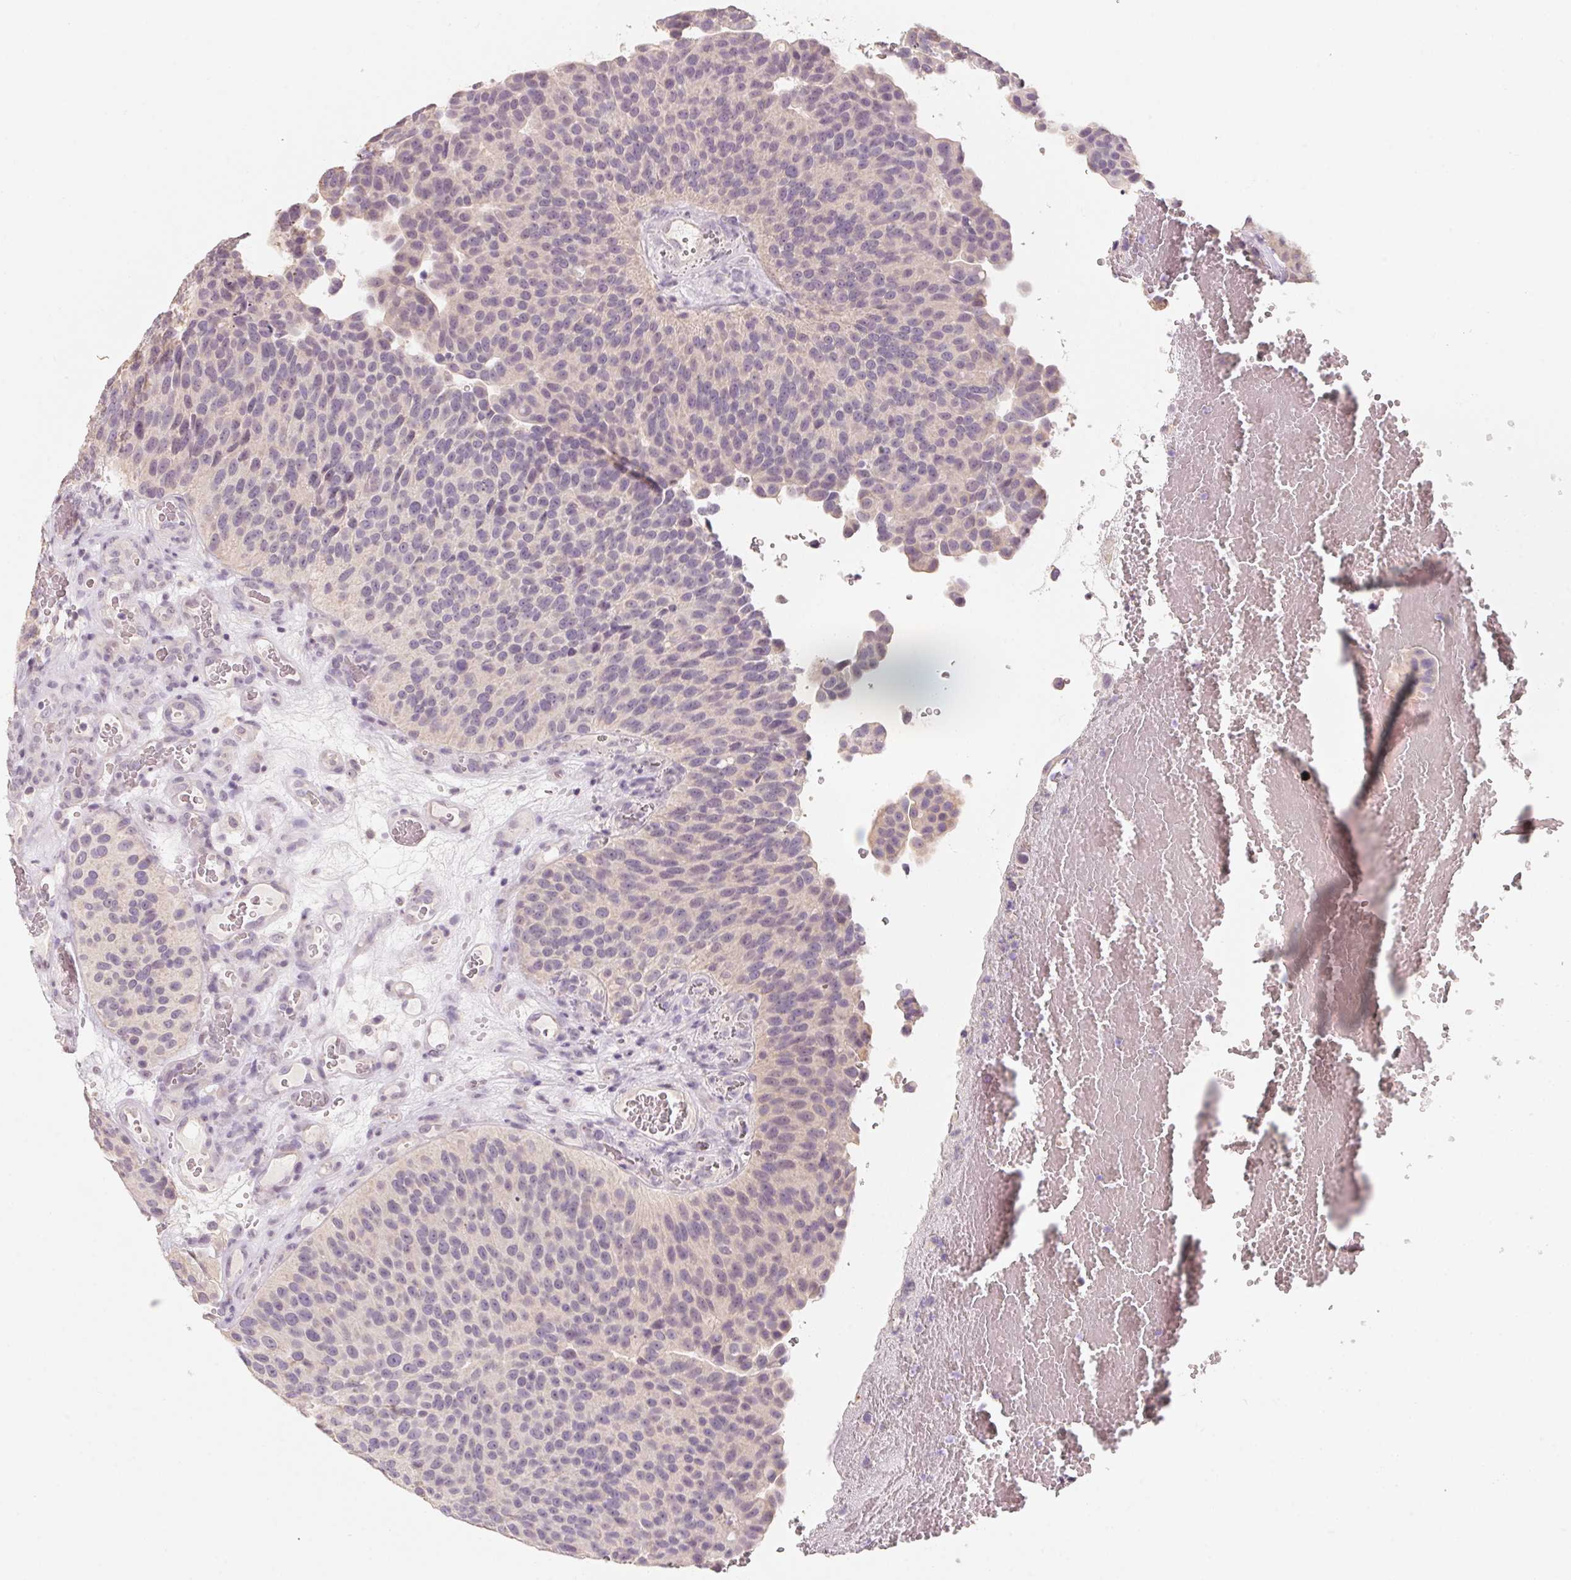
{"staining": {"intensity": "weak", "quantity": "<25%", "location": "cytoplasmic/membranous"}, "tissue": "urothelial cancer", "cell_type": "Tumor cells", "image_type": "cancer", "snomed": [{"axis": "morphology", "description": "Urothelial carcinoma, Low grade"}, {"axis": "topography", "description": "Urinary bladder"}], "caption": "This is an immunohistochemistry (IHC) micrograph of low-grade urothelial carcinoma. There is no staining in tumor cells.", "gene": "CAPZA3", "patient": {"sex": "male", "age": 76}}